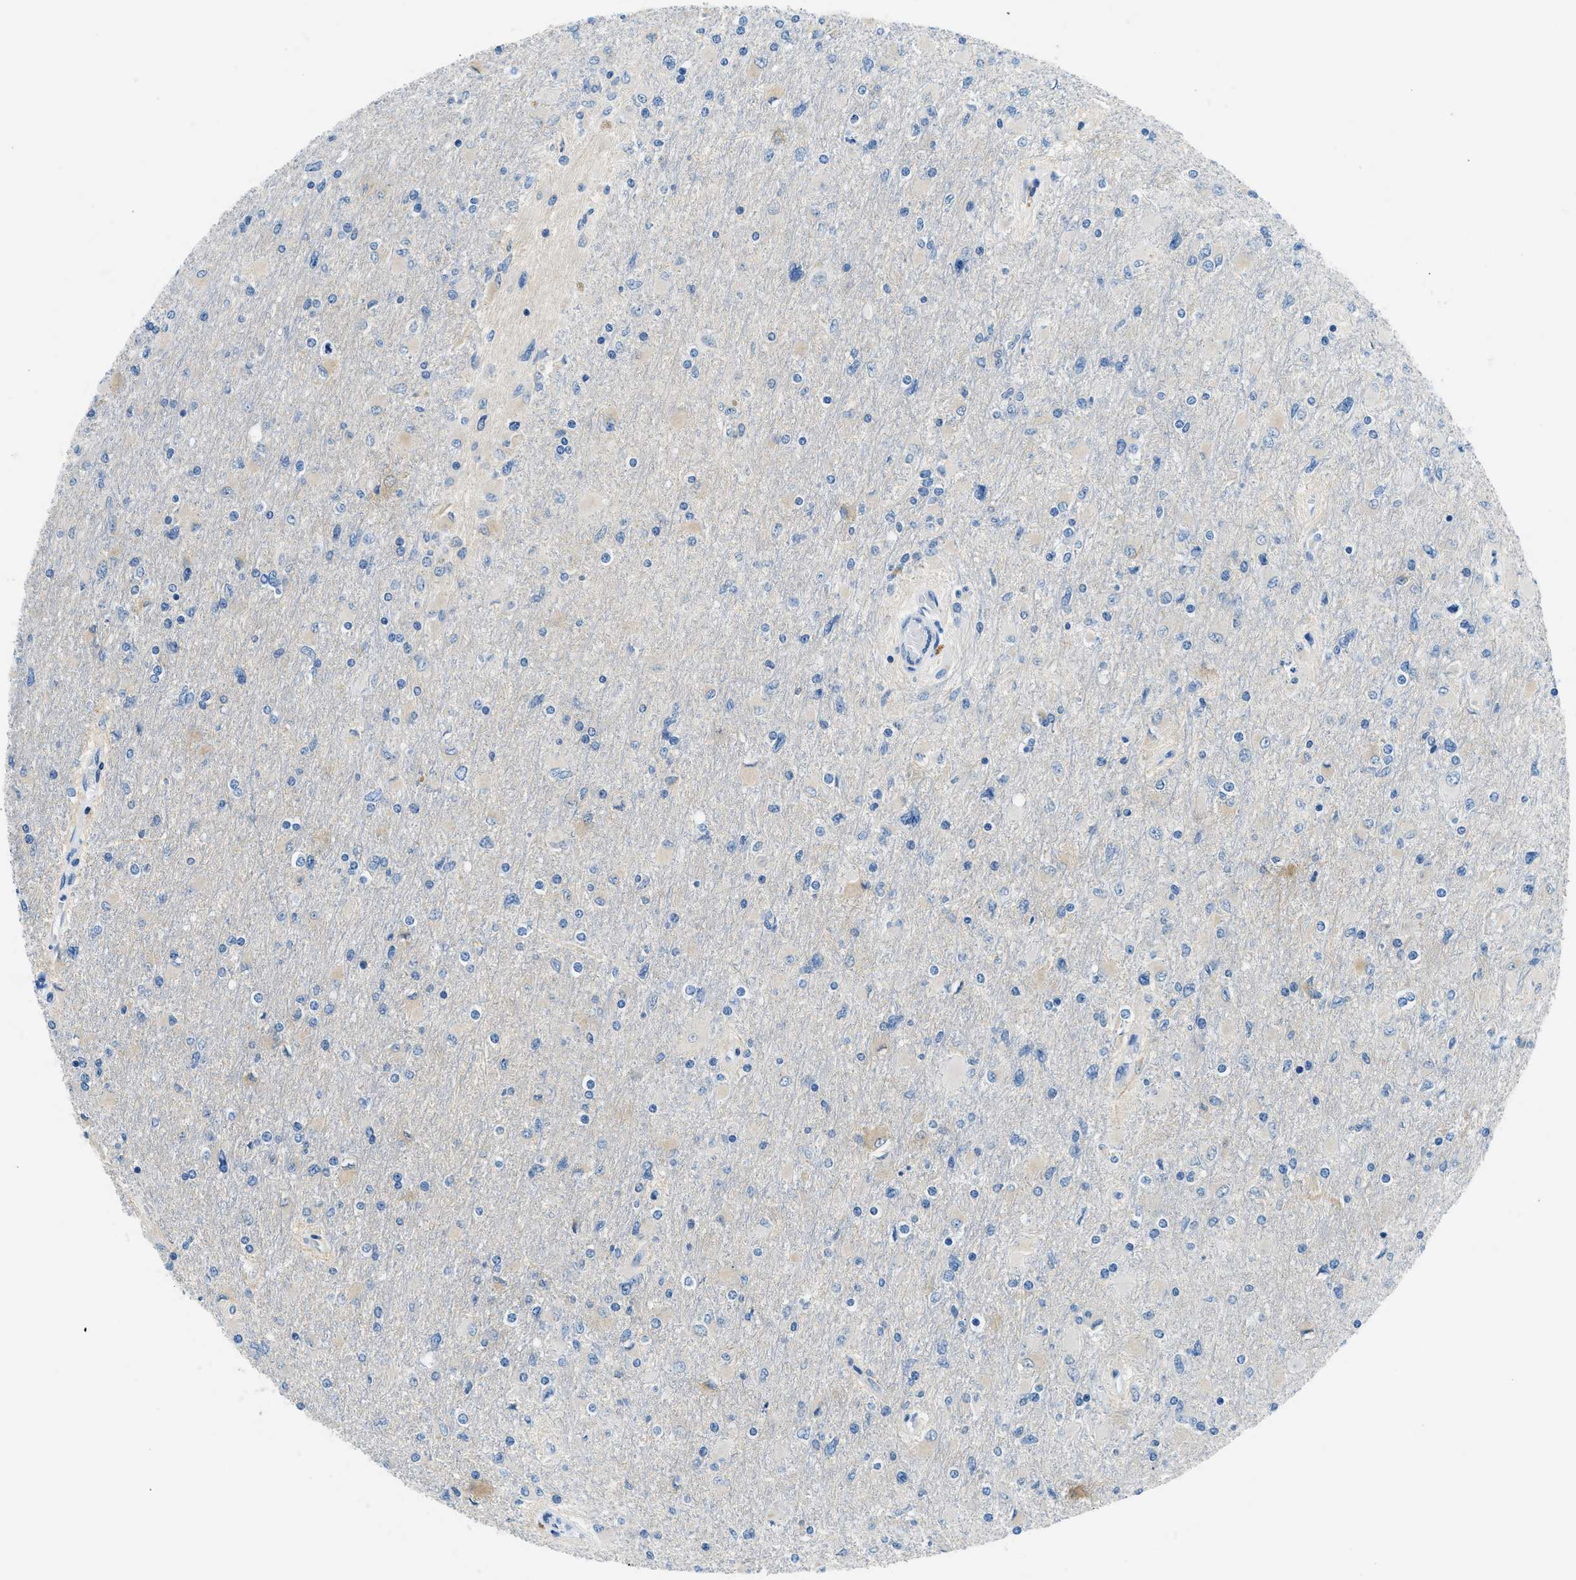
{"staining": {"intensity": "weak", "quantity": "<25%", "location": "cytoplasmic/membranous"}, "tissue": "glioma", "cell_type": "Tumor cells", "image_type": "cancer", "snomed": [{"axis": "morphology", "description": "Glioma, malignant, High grade"}, {"axis": "topography", "description": "Cerebral cortex"}], "caption": "A micrograph of human glioma is negative for staining in tumor cells. (IHC, brightfield microscopy, high magnification).", "gene": "CLDN18", "patient": {"sex": "female", "age": 36}}